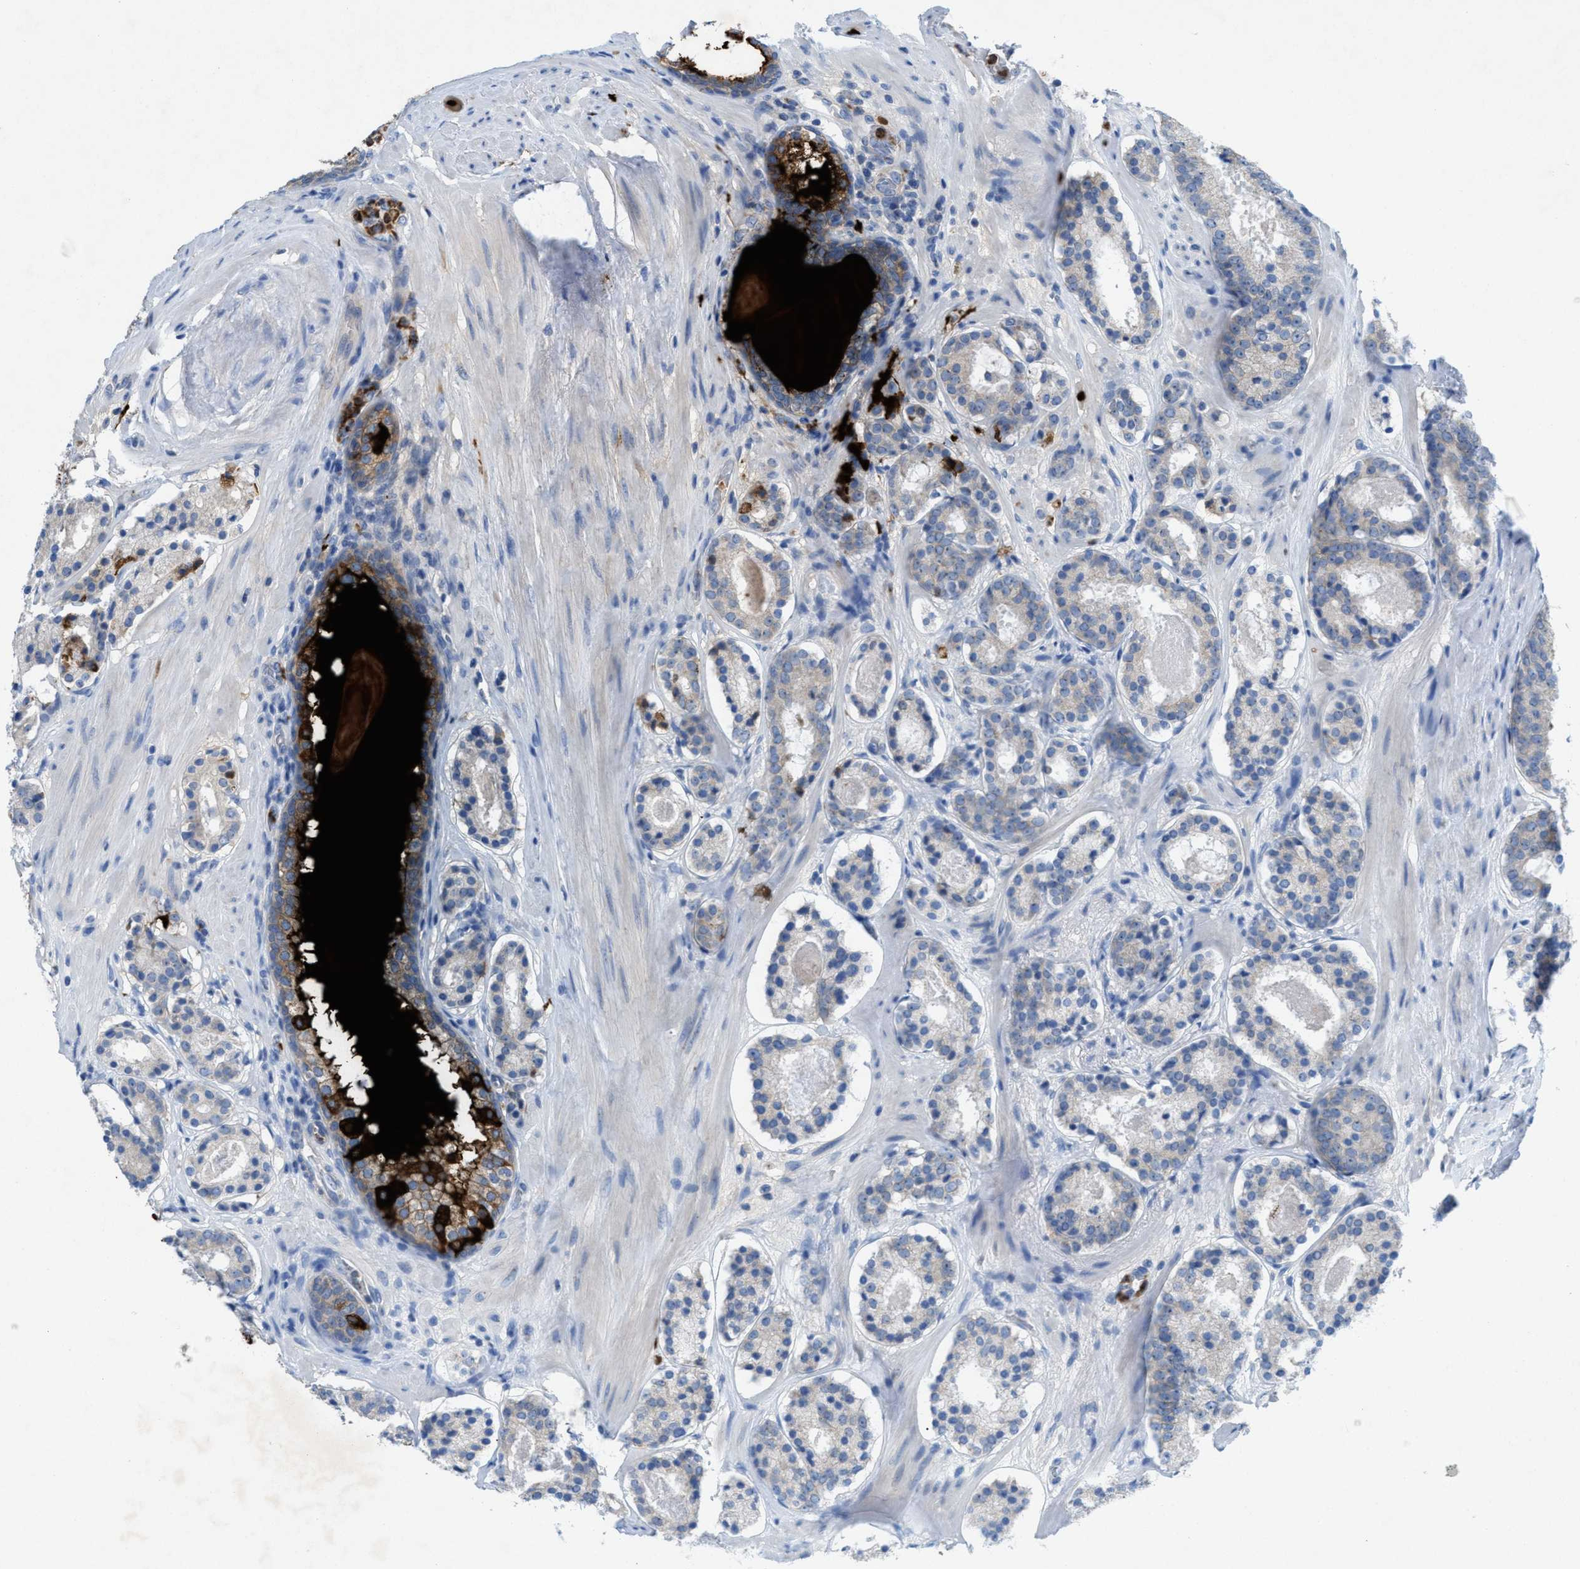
{"staining": {"intensity": "strong", "quantity": "<25%", "location": "cytoplasmic/membranous"}, "tissue": "prostate cancer", "cell_type": "Tumor cells", "image_type": "cancer", "snomed": [{"axis": "morphology", "description": "Adenocarcinoma, Low grade"}, {"axis": "topography", "description": "Prostate"}], "caption": "Protein expression by IHC displays strong cytoplasmic/membranous positivity in approximately <25% of tumor cells in low-grade adenocarcinoma (prostate).", "gene": "CMTM1", "patient": {"sex": "male", "age": 69}}